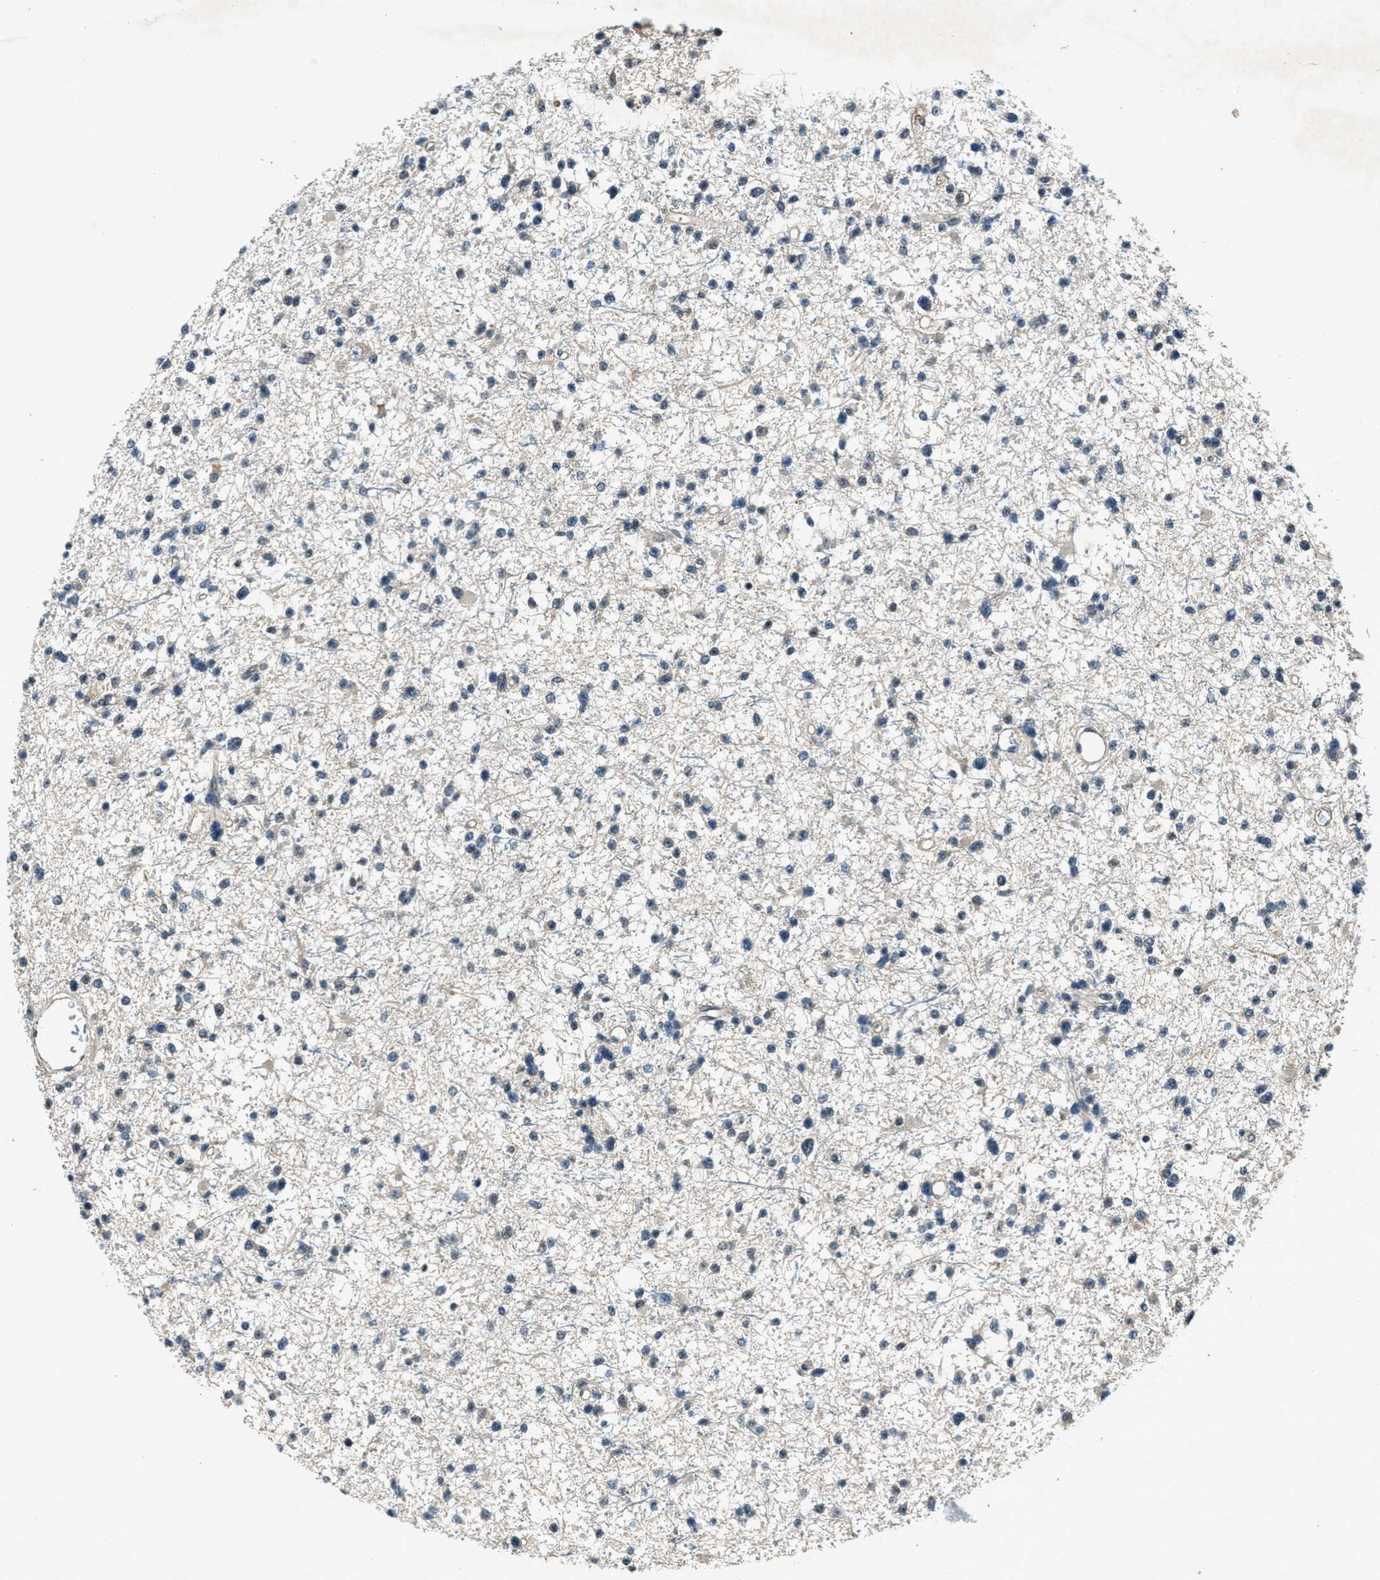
{"staining": {"intensity": "negative", "quantity": "none", "location": "none"}, "tissue": "glioma", "cell_type": "Tumor cells", "image_type": "cancer", "snomed": [{"axis": "morphology", "description": "Glioma, malignant, Low grade"}, {"axis": "topography", "description": "Brain"}], "caption": "Glioma stained for a protein using immunohistochemistry shows no expression tumor cells.", "gene": "DUSP6", "patient": {"sex": "female", "age": 22}}